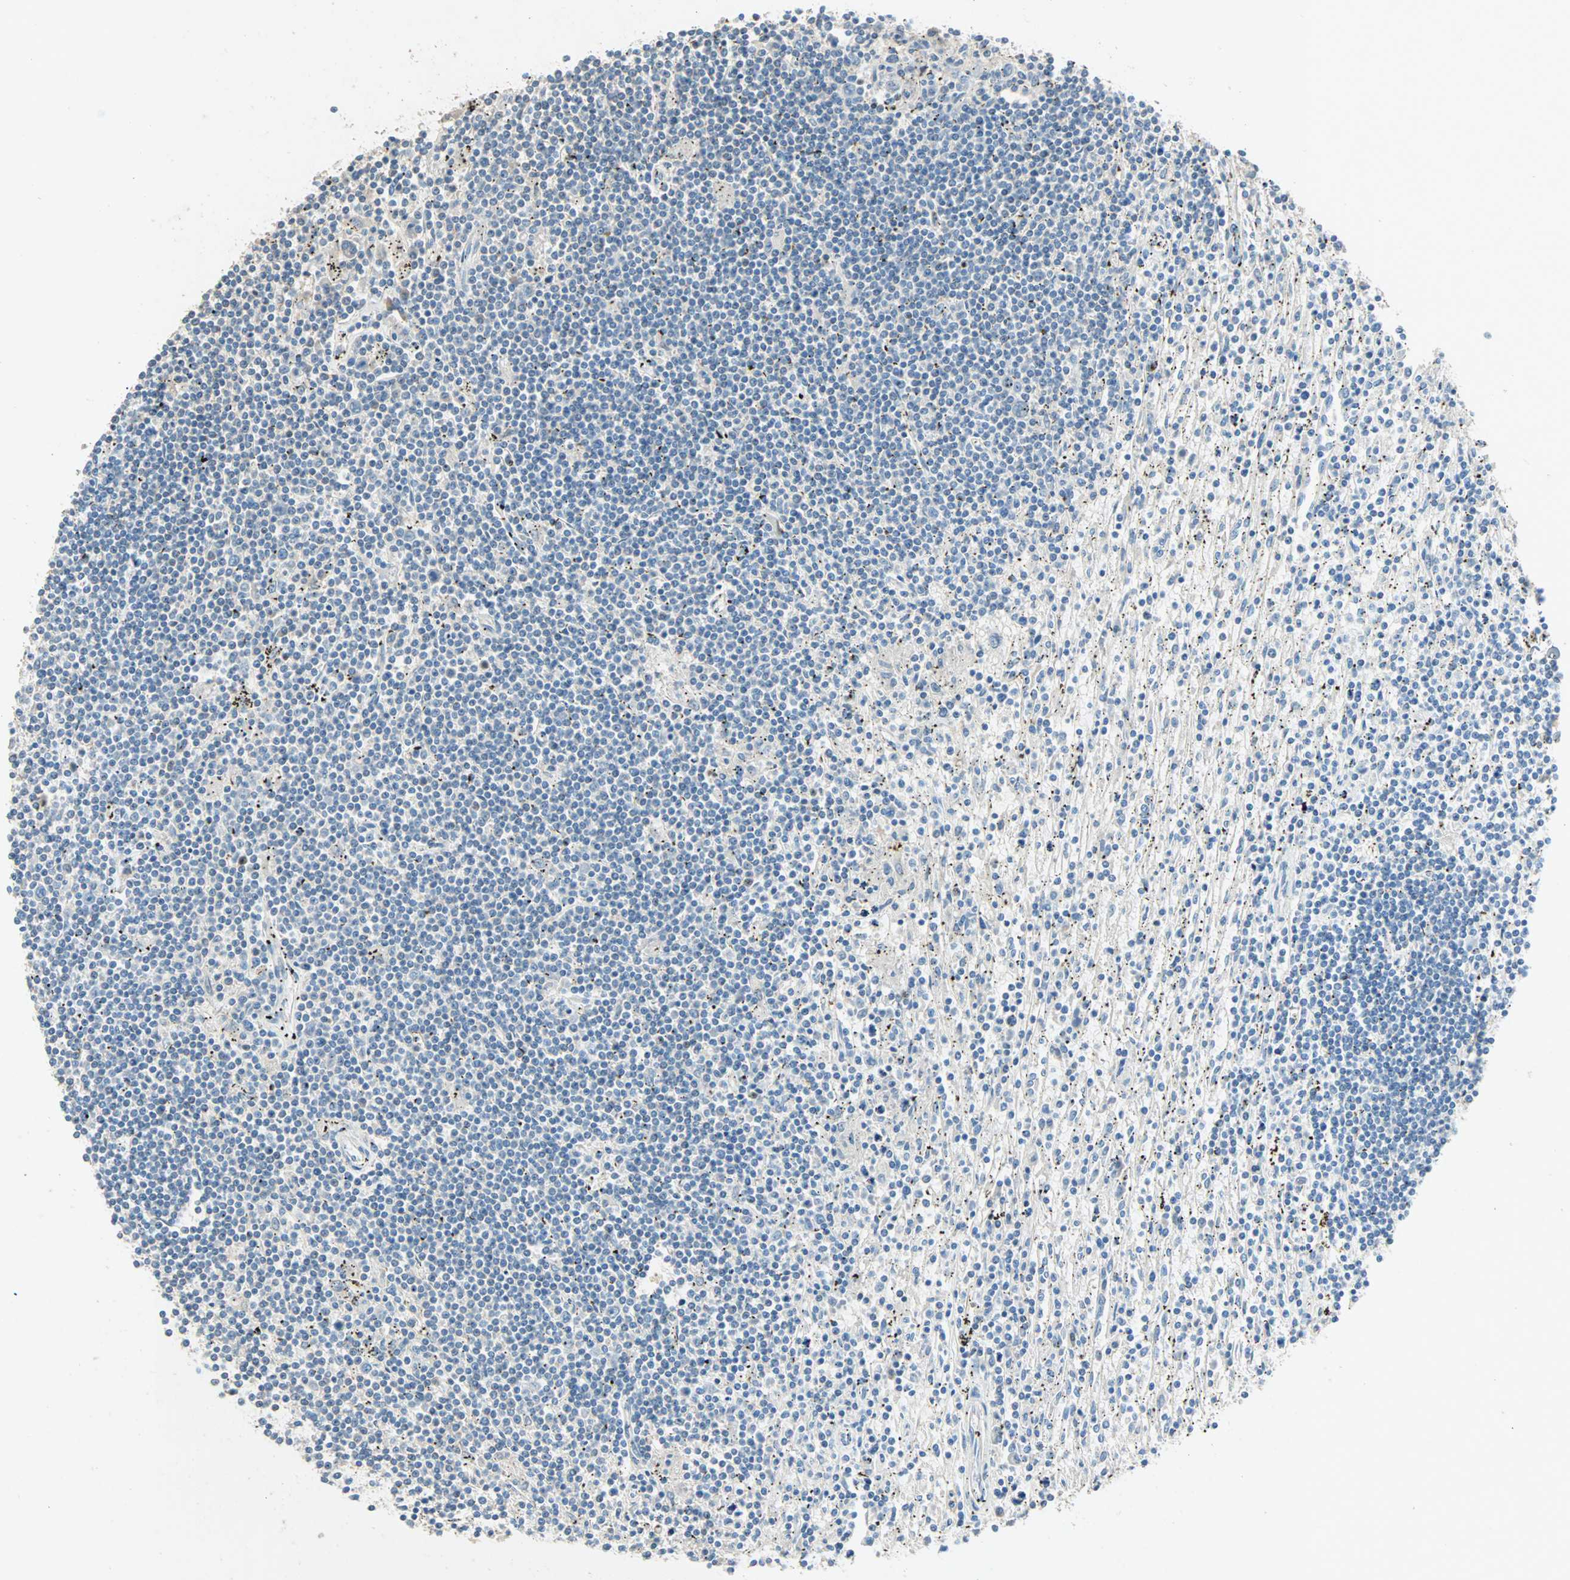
{"staining": {"intensity": "negative", "quantity": "none", "location": "none"}, "tissue": "lymphoma", "cell_type": "Tumor cells", "image_type": "cancer", "snomed": [{"axis": "morphology", "description": "Malignant lymphoma, non-Hodgkin's type, Low grade"}, {"axis": "topography", "description": "Spleen"}], "caption": "High power microscopy micrograph of an immunohistochemistry (IHC) histopathology image of malignant lymphoma, non-Hodgkin's type (low-grade), revealing no significant staining in tumor cells.", "gene": "ACVRL1", "patient": {"sex": "male", "age": 76}}